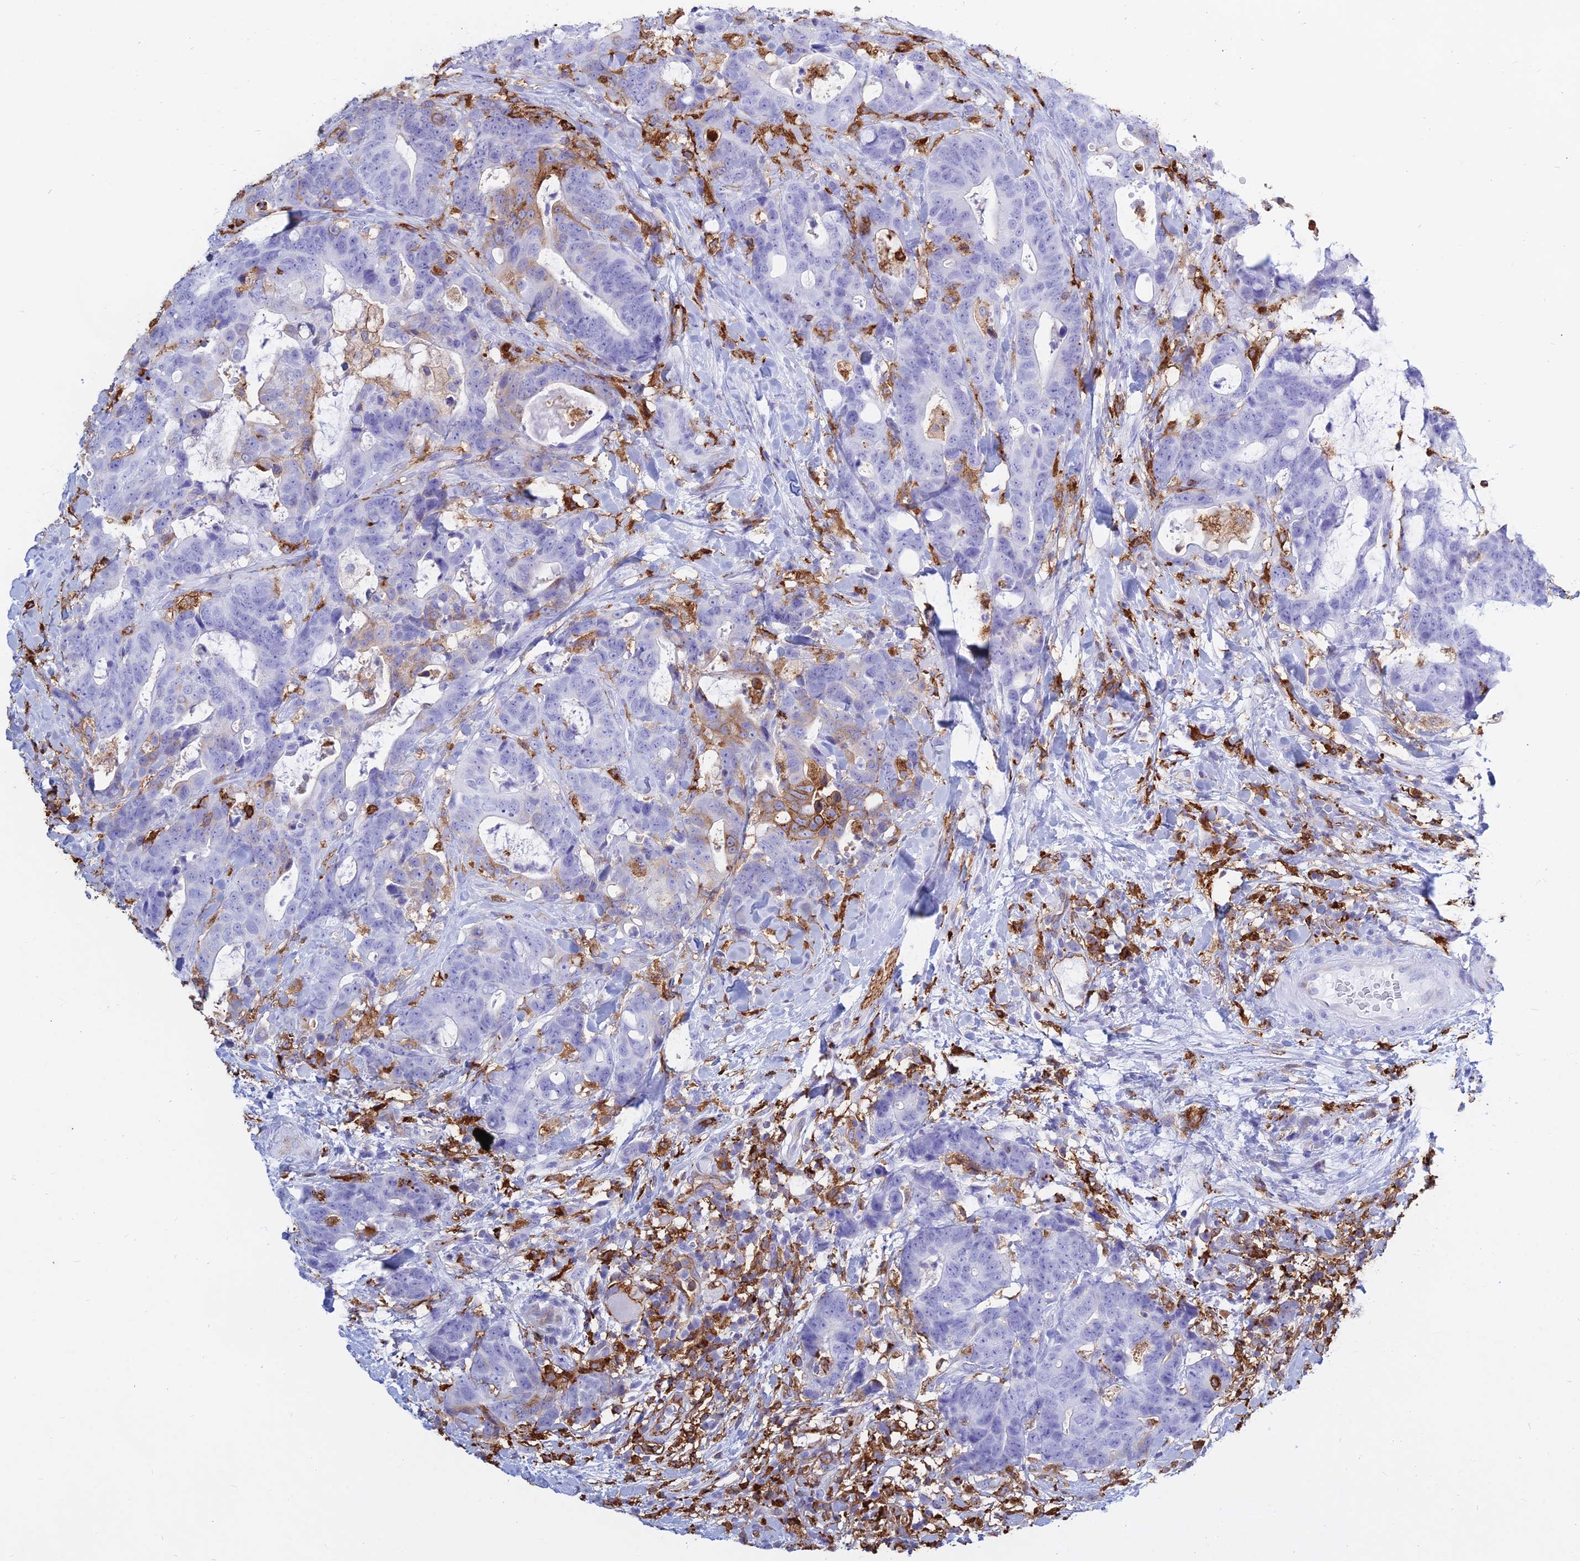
{"staining": {"intensity": "moderate", "quantity": "<25%", "location": "cytoplasmic/membranous"}, "tissue": "colorectal cancer", "cell_type": "Tumor cells", "image_type": "cancer", "snomed": [{"axis": "morphology", "description": "Adenocarcinoma, NOS"}, {"axis": "topography", "description": "Colon"}], "caption": "Protein expression analysis of human colorectal cancer reveals moderate cytoplasmic/membranous expression in about <25% of tumor cells. (DAB (3,3'-diaminobenzidine) IHC, brown staining for protein, blue staining for nuclei).", "gene": "HLA-DRB1", "patient": {"sex": "female", "age": 82}}